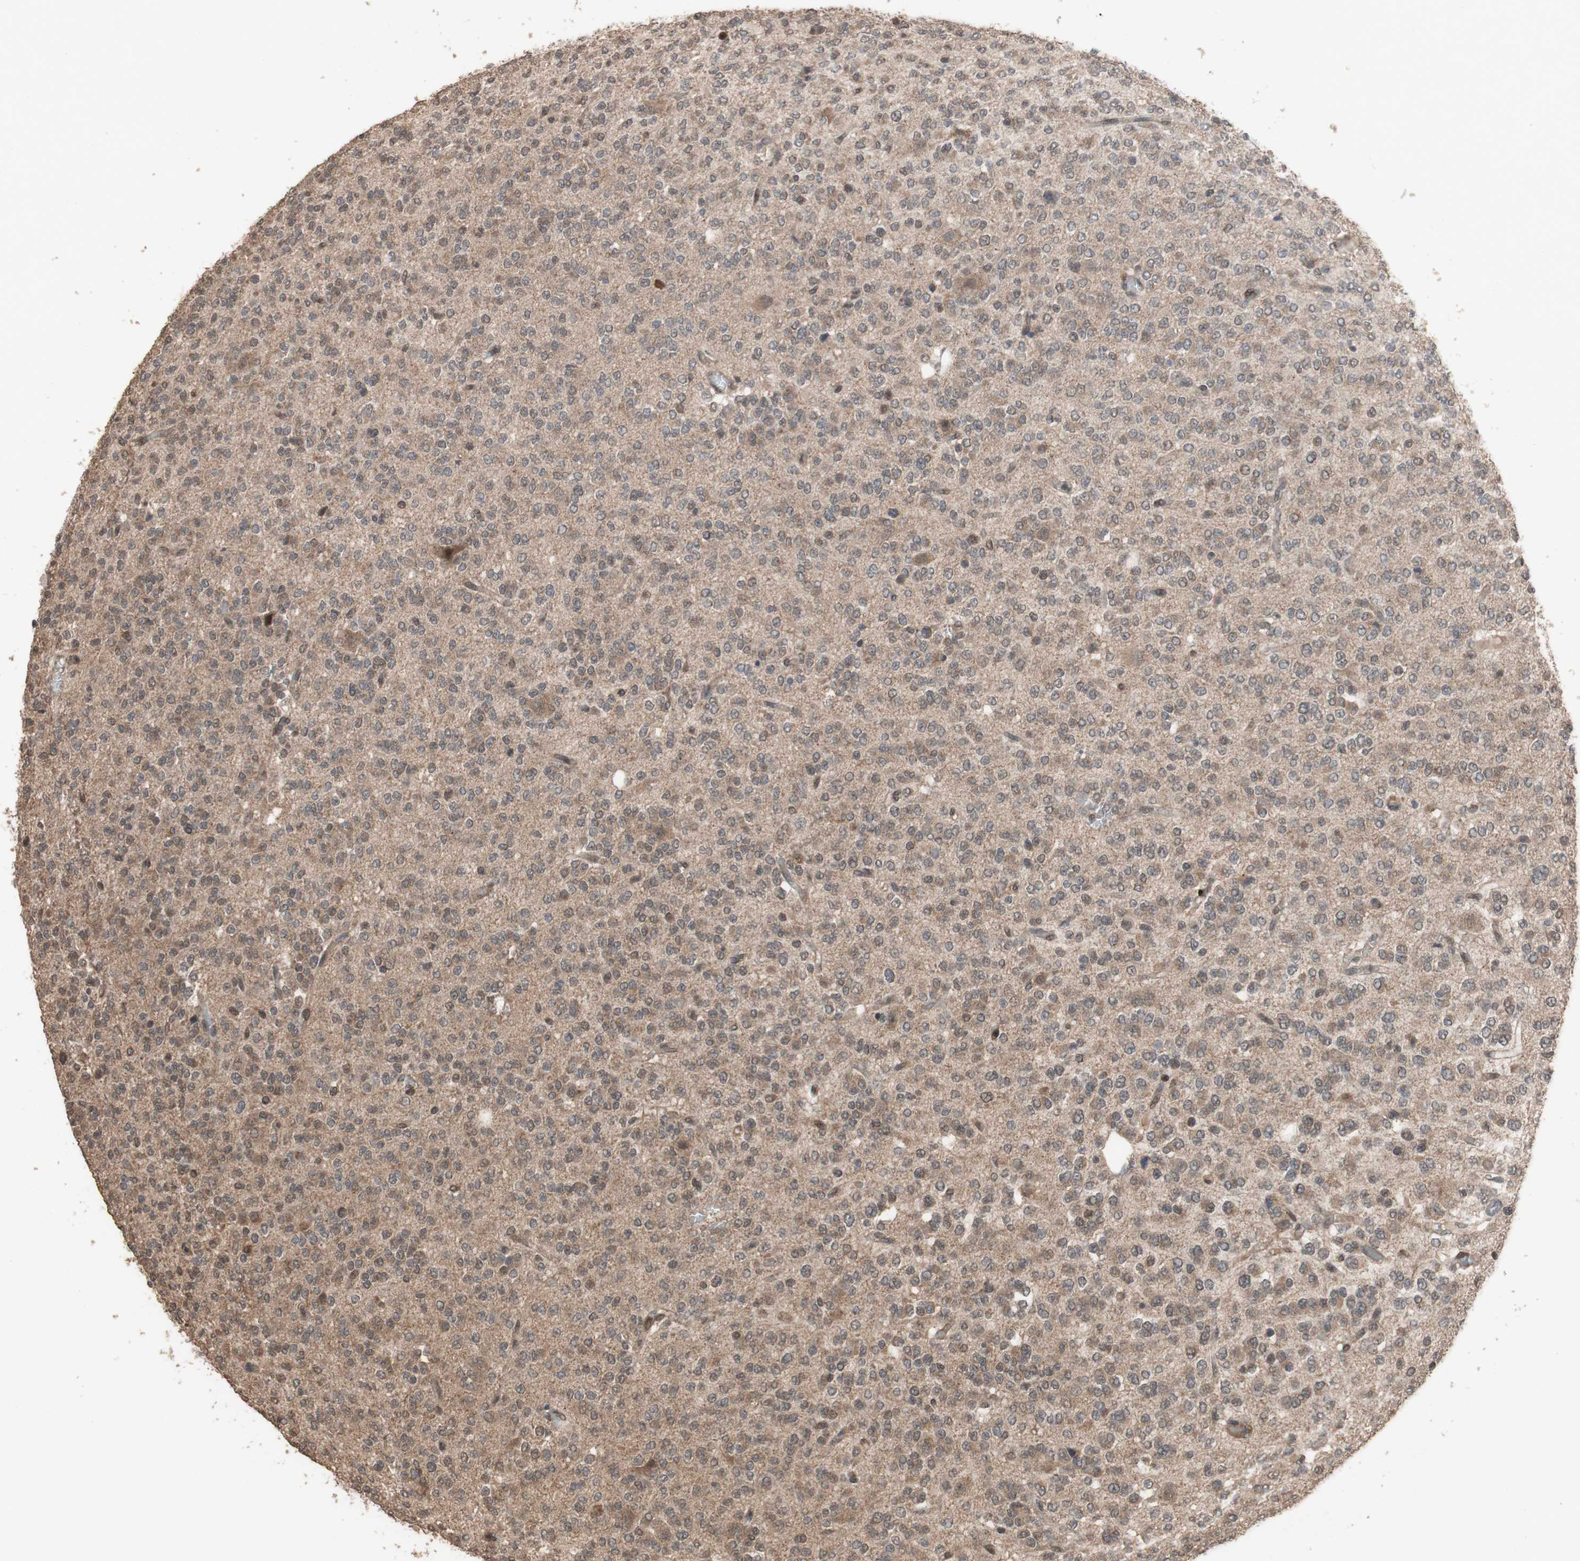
{"staining": {"intensity": "weak", "quantity": "<25%", "location": "cytoplasmic/membranous"}, "tissue": "glioma", "cell_type": "Tumor cells", "image_type": "cancer", "snomed": [{"axis": "morphology", "description": "Glioma, malignant, Low grade"}, {"axis": "topography", "description": "Brain"}], "caption": "Immunohistochemistry of human malignant glioma (low-grade) demonstrates no expression in tumor cells.", "gene": "KANSL1", "patient": {"sex": "male", "age": 38}}